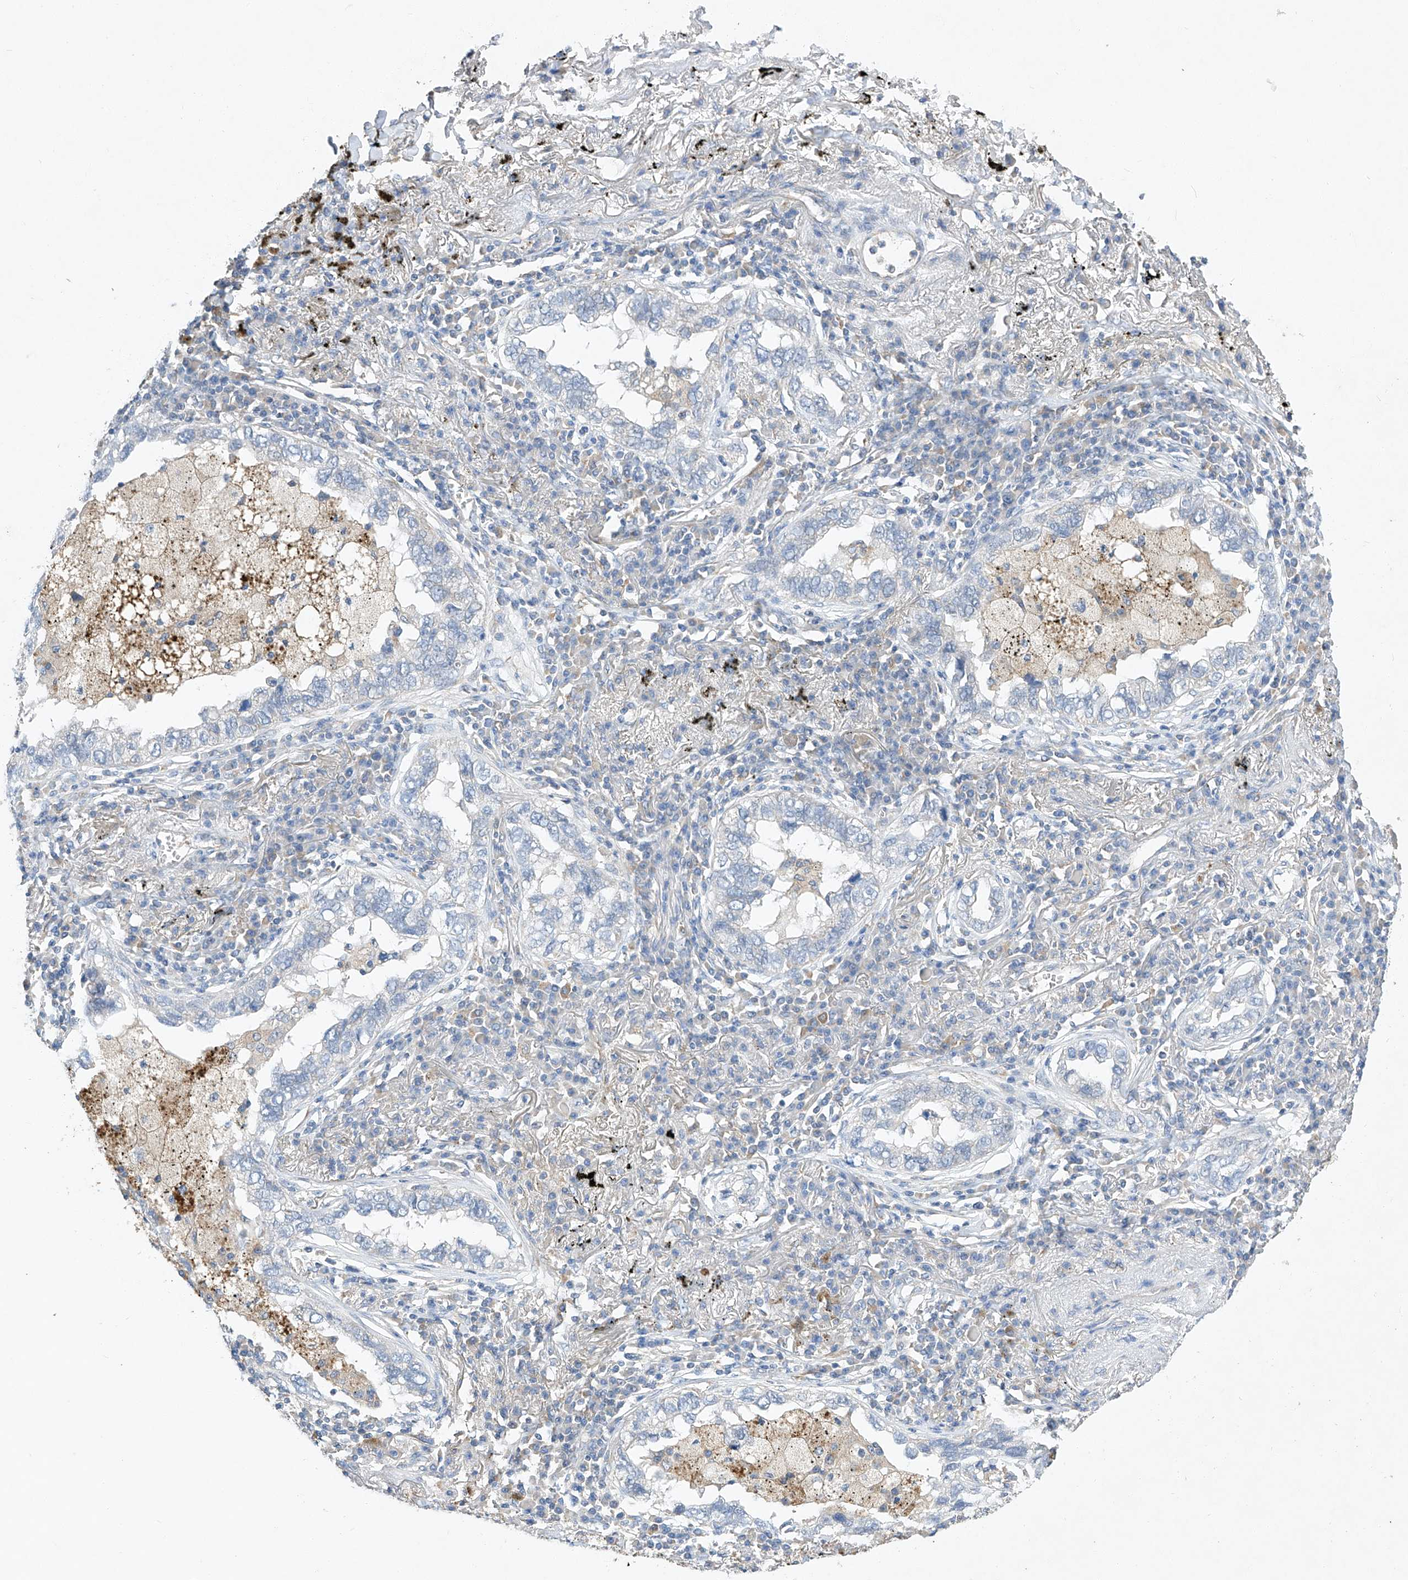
{"staining": {"intensity": "negative", "quantity": "none", "location": "none"}, "tissue": "lung cancer", "cell_type": "Tumor cells", "image_type": "cancer", "snomed": [{"axis": "morphology", "description": "Adenocarcinoma, NOS"}, {"axis": "topography", "description": "Lung"}], "caption": "A photomicrograph of lung cancer stained for a protein exhibits no brown staining in tumor cells. The staining is performed using DAB (3,3'-diaminobenzidine) brown chromogen with nuclei counter-stained in using hematoxylin.", "gene": "AMD1", "patient": {"sex": "male", "age": 65}}